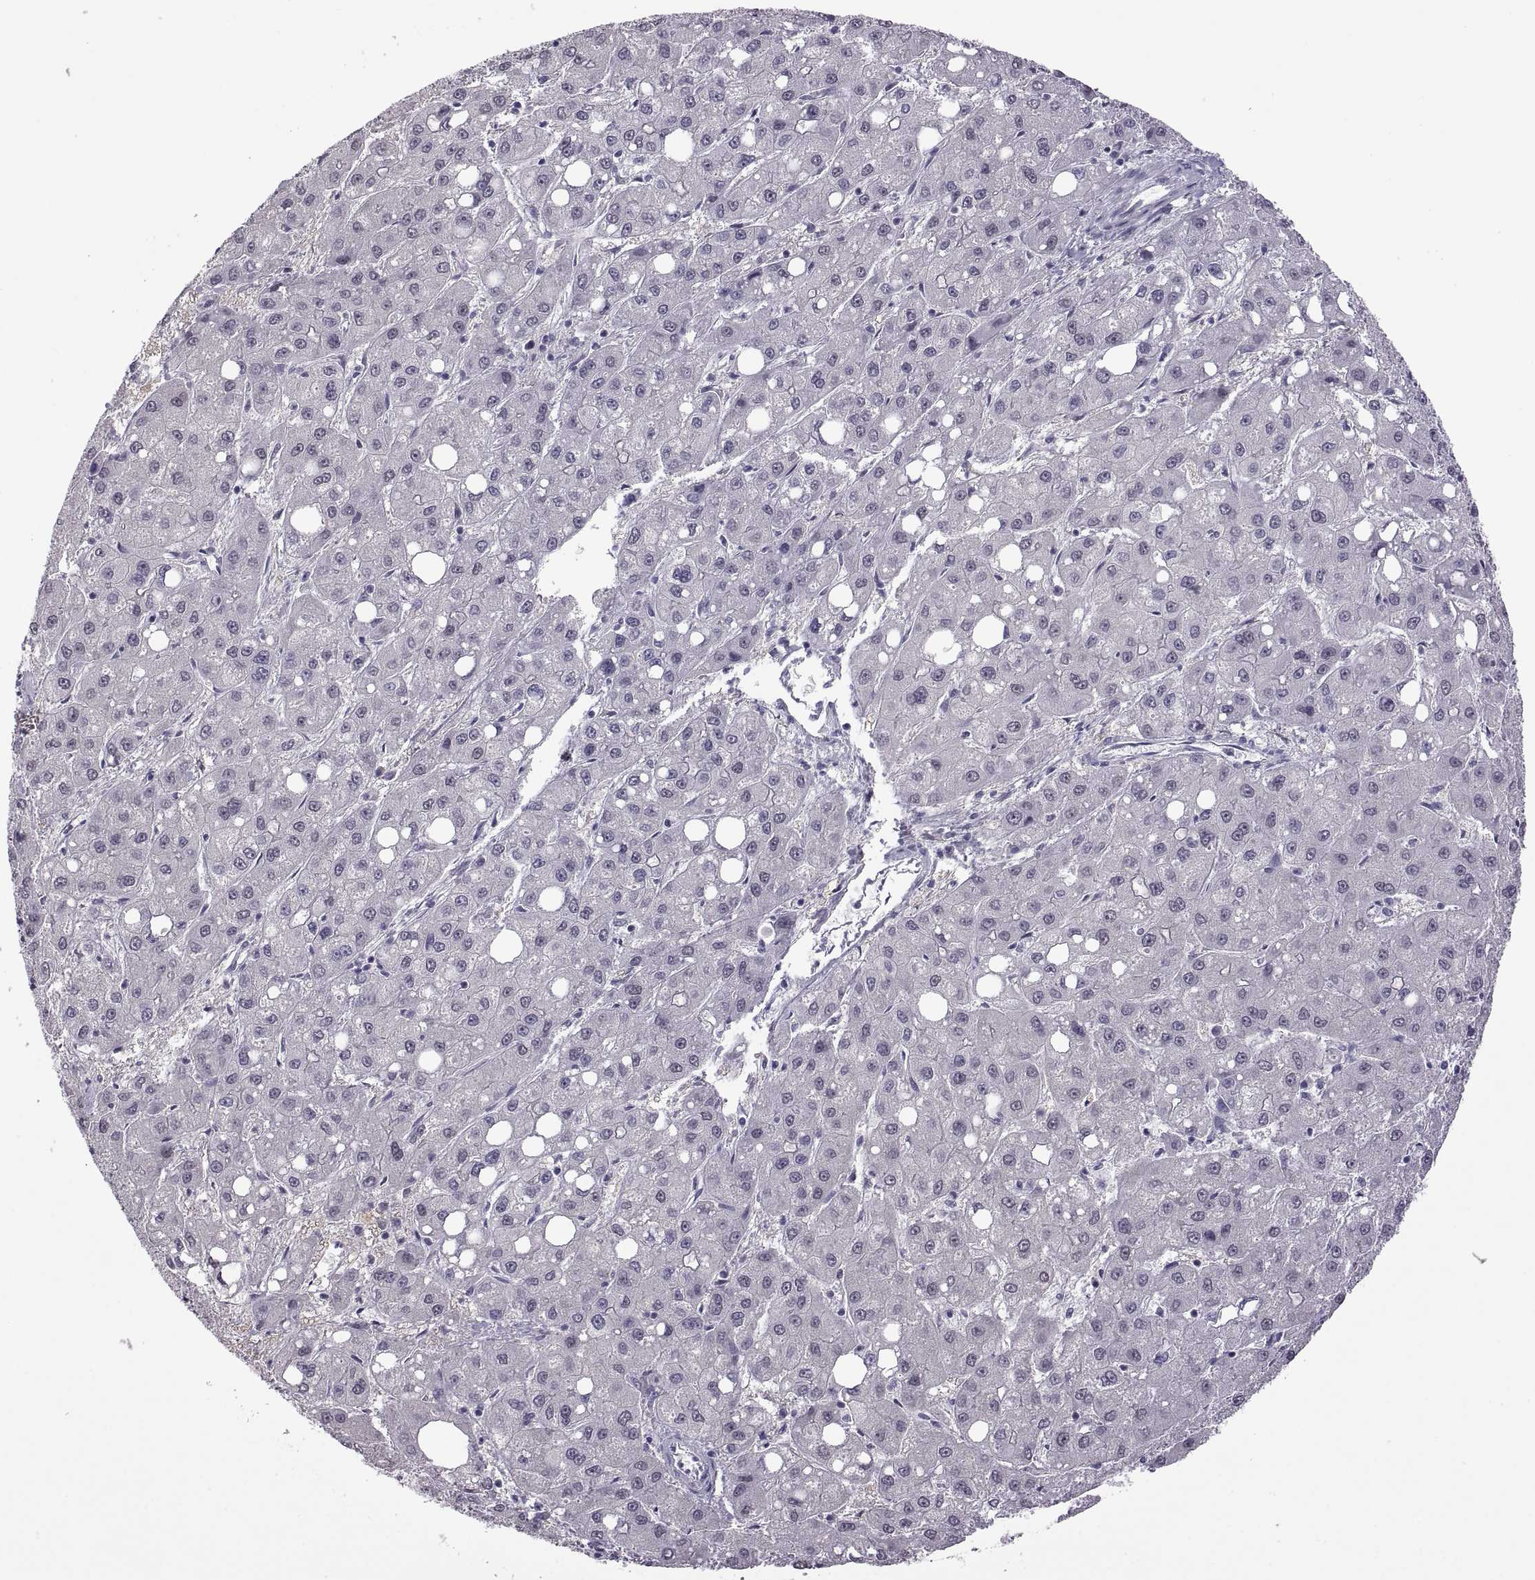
{"staining": {"intensity": "negative", "quantity": "none", "location": "none"}, "tissue": "liver cancer", "cell_type": "Tumor cells", "image_type": "cancer", "snomed": [{"axis": "morphology", "description": "Carcinoma, Hepatocellular, NOS"}, {"axis": "topography", "description": "Liver"}], "caption": "Tumor cells are negative for brown protein staining in liver cancer.", "gene": "RDM1", "patient": {"sex": "male", "age": 73}}